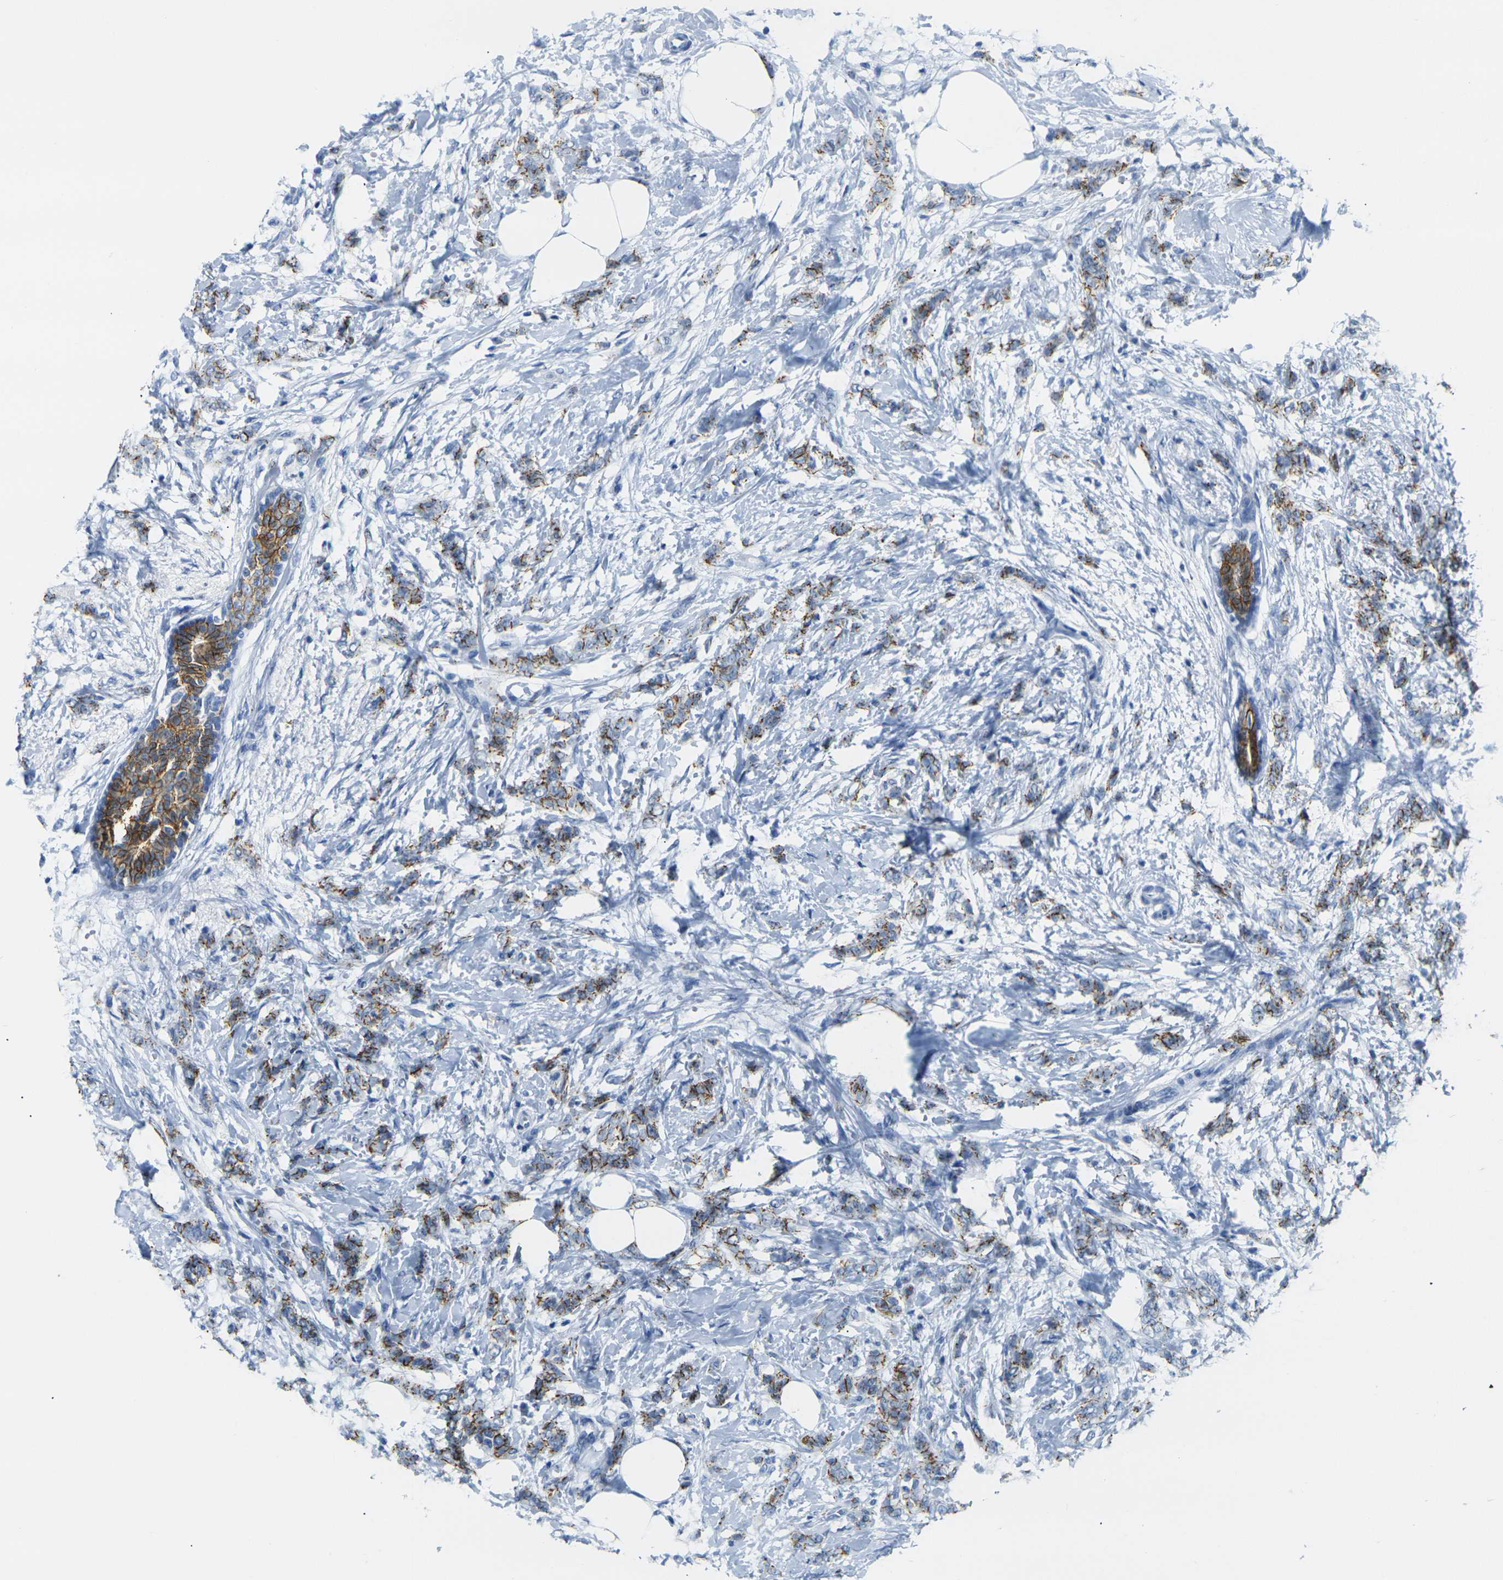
{"staining": {"intensity": "moderate", "quantity": ">75%", "location": "cytoplasmic/membranous"}, "tissue": "breast cancer", "cell_type": "Tumor cells", "image_type": "cancer", "snomed": [{"axis": "morphology", "description": "Lobular carcinoma, in situ"}, {"axis": "morphology", "description": "Lobular carcinoma"}, {"axis": "topography", "description": "Breast"}], "caption": "Human breast cancer stained with a brown dye exhibits moderate cytoplasmic/membranous positive staining in approximately >75% of tumor cells.", "gene": "CLDN7", "patient": {"sex": "female", "age": 41}}